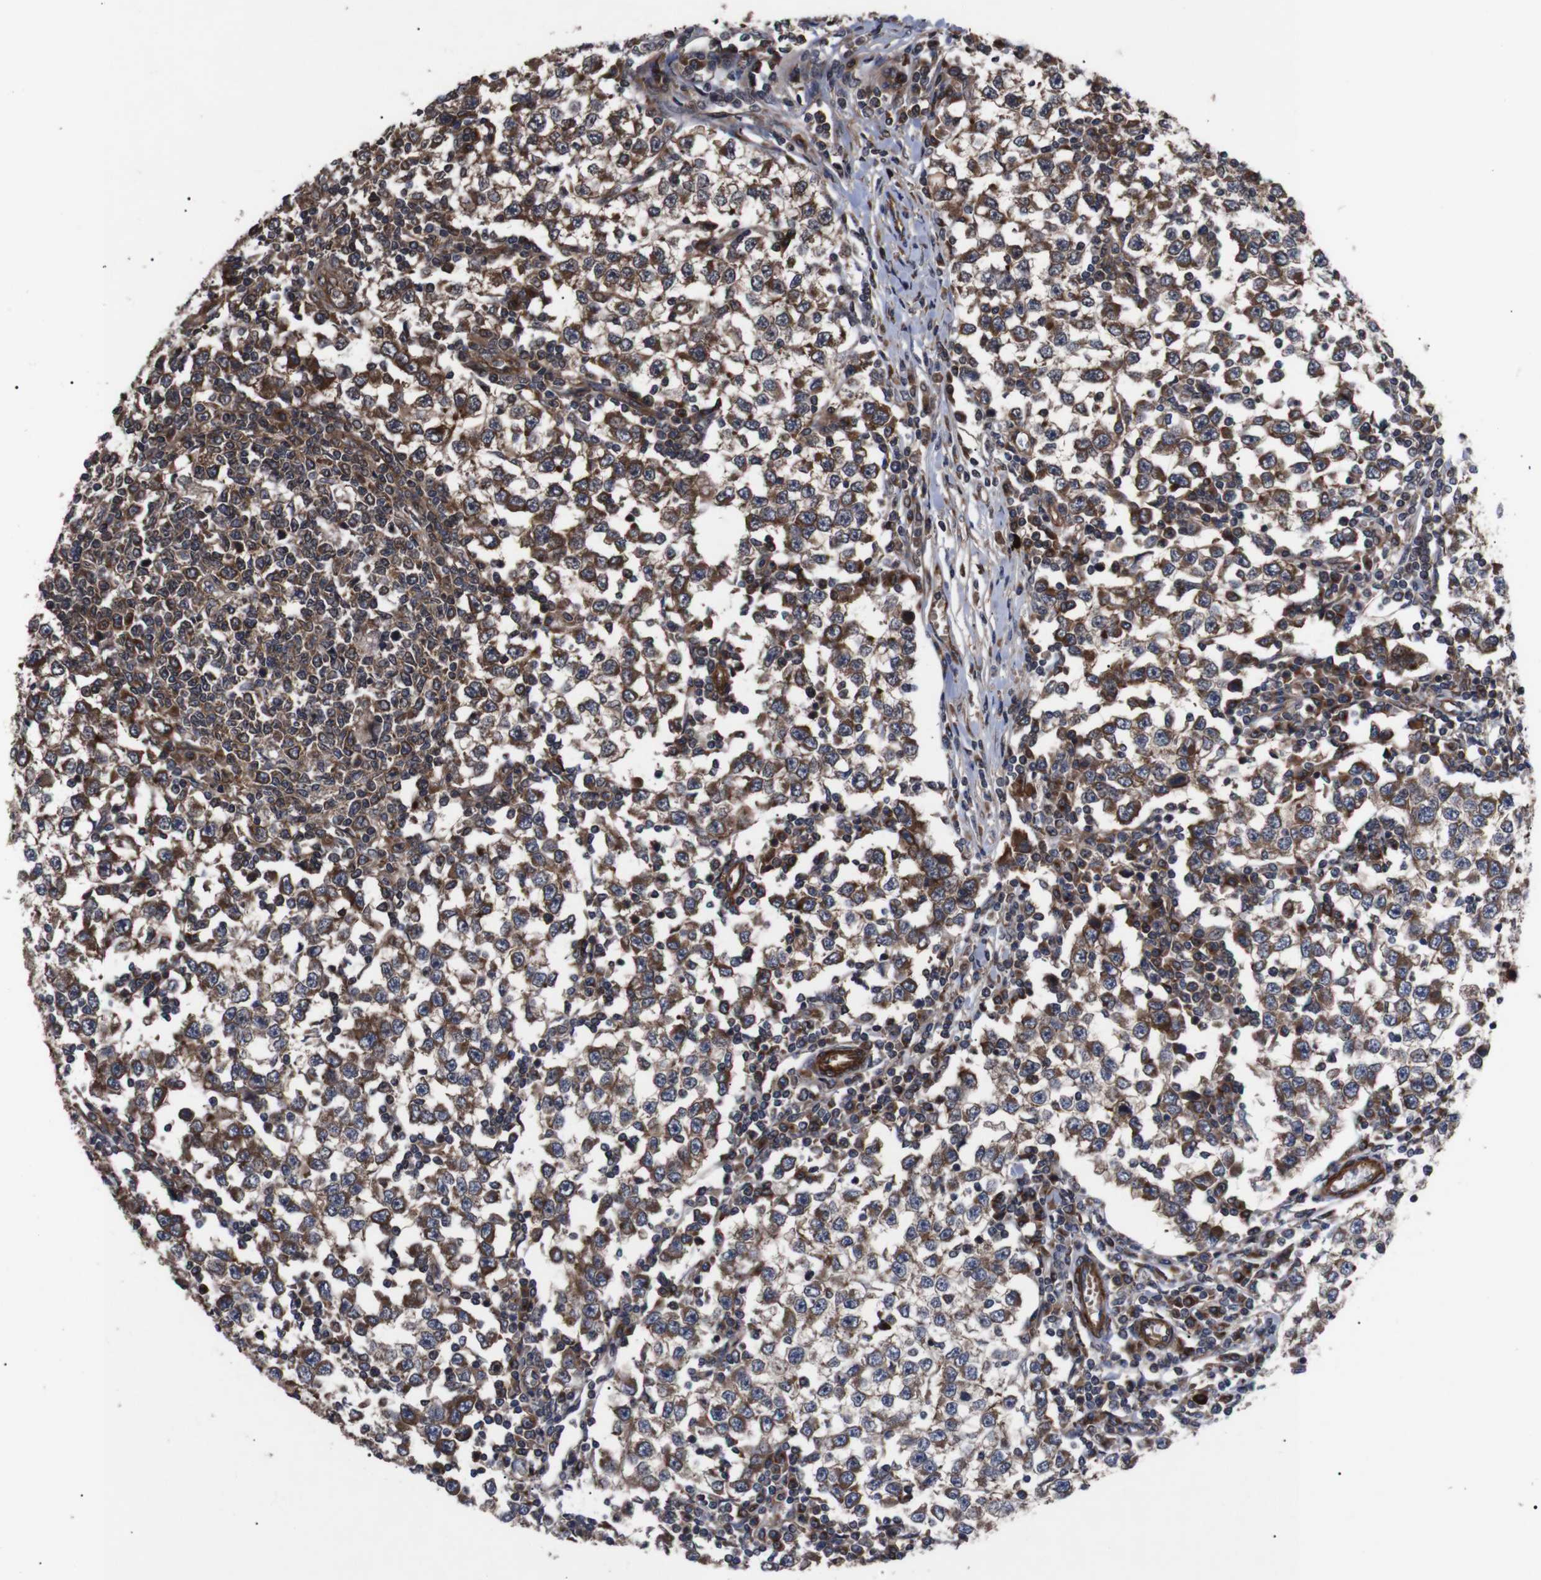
{"staining": {"intensity": "strong", "quantity": ">75%", "location": "cytoplasmic/membranous"}, "tissue": "testis cancer", "cell_type": "Tumor cells", "image_type": "cancer", "snomed": [{"axis": "morphology", "description": "Seminoma, NOS"}, {"axis": "topography", "description": "Testis"}], "caption": "Immunohistochemistry of human seminoma (testis) exhibits high levels of strong cytoplasmic/membranous positivity in about >75% of tumor cells.", "gene": "PAWR", "patient": {"sex": "male", "age": 65}}